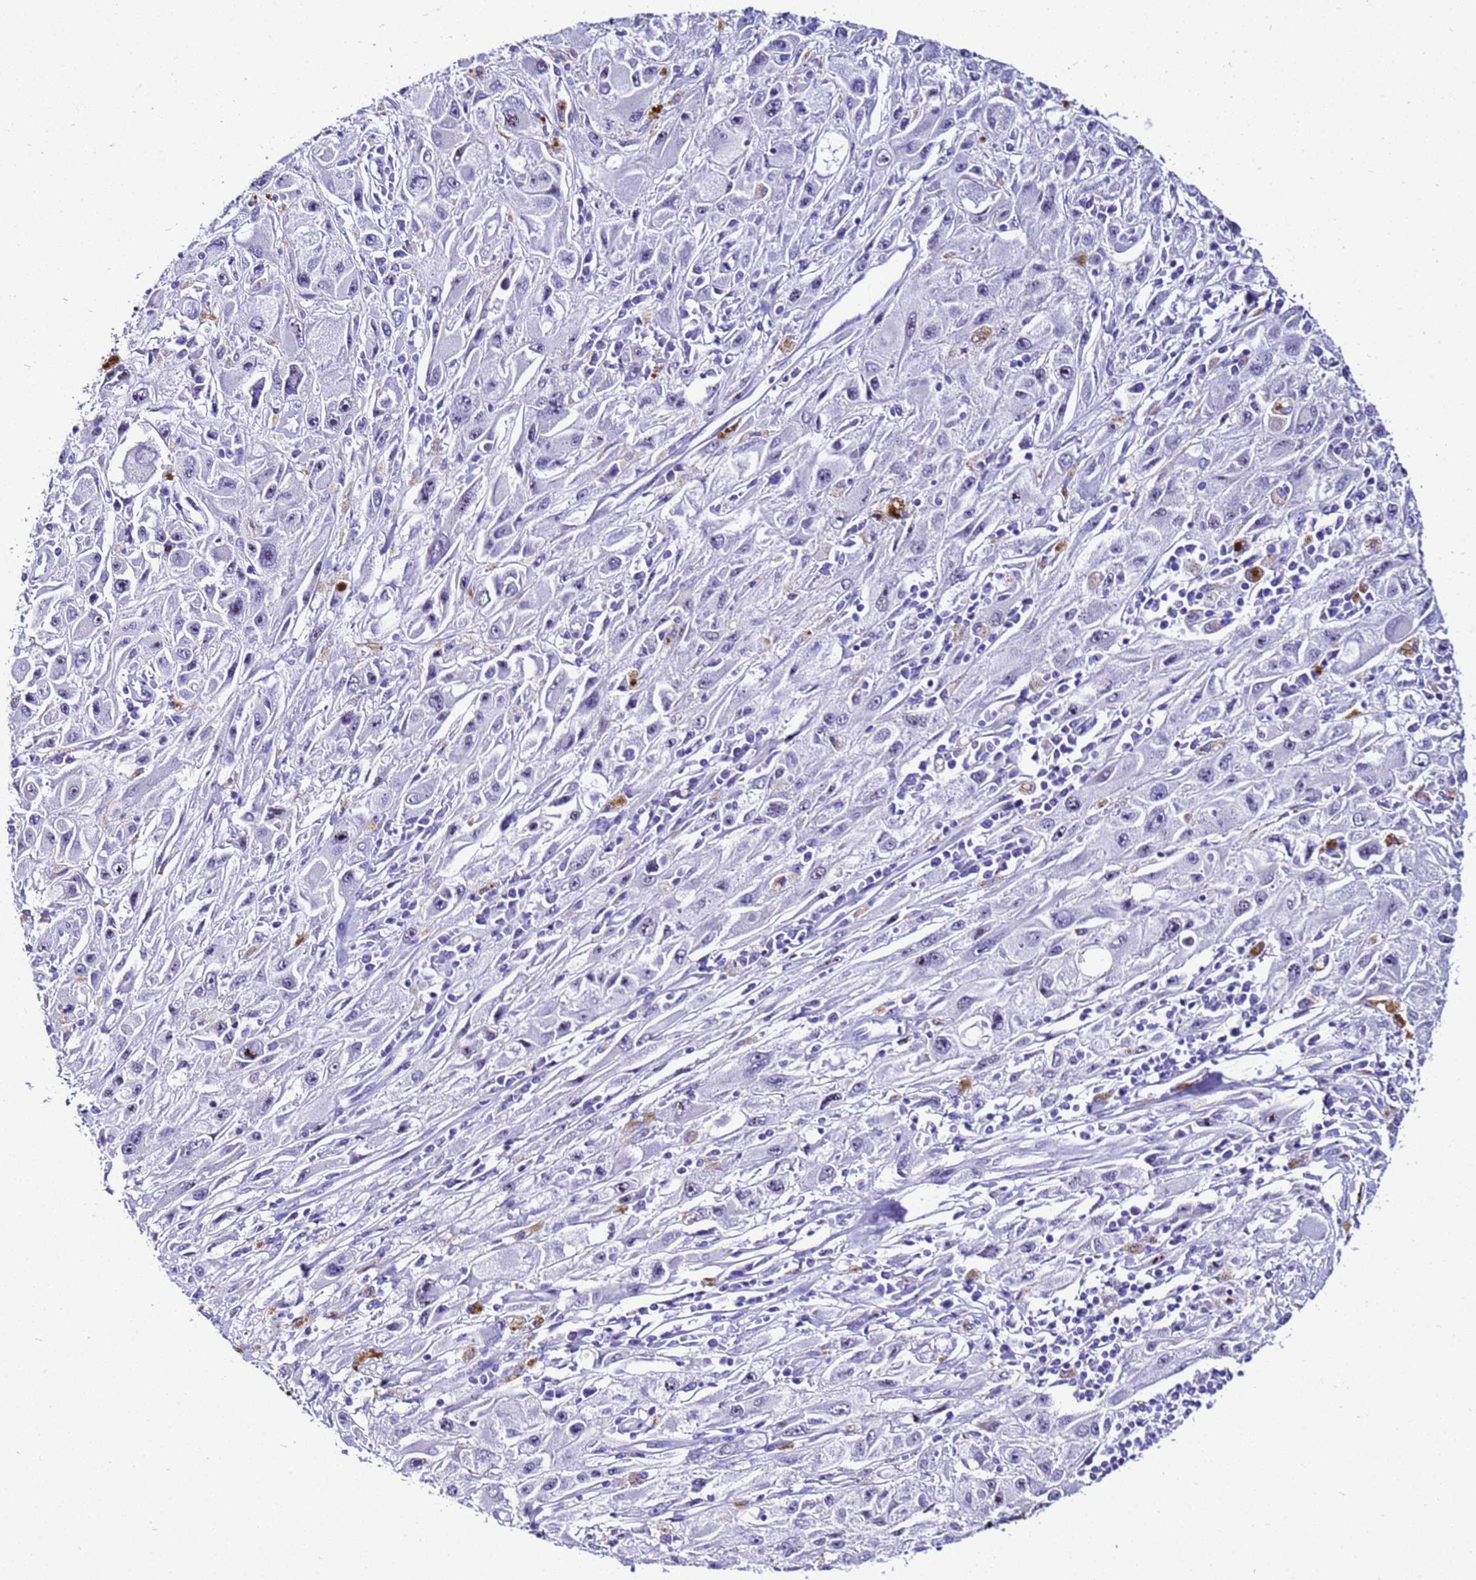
{"staining": {"intensity": "negative", "quantity": "none", "location": "none"}, "tissue": "melanoma", "cell_type": "Tumor cells", "image_type": "cancer", "snomed": [{"axis": "morphology", "description": "Malignant melanoma, Metastatic site"}, {"axis": "topography", "description": "Skin"}], "caption": "Tumor cells are negative for protein expression in human malignant melanoma (metastatic site). (IHC, brightfield microscopy, high magnification).", "gene": "ZNF417", "patient": {"sex": "male", "age": 53}}